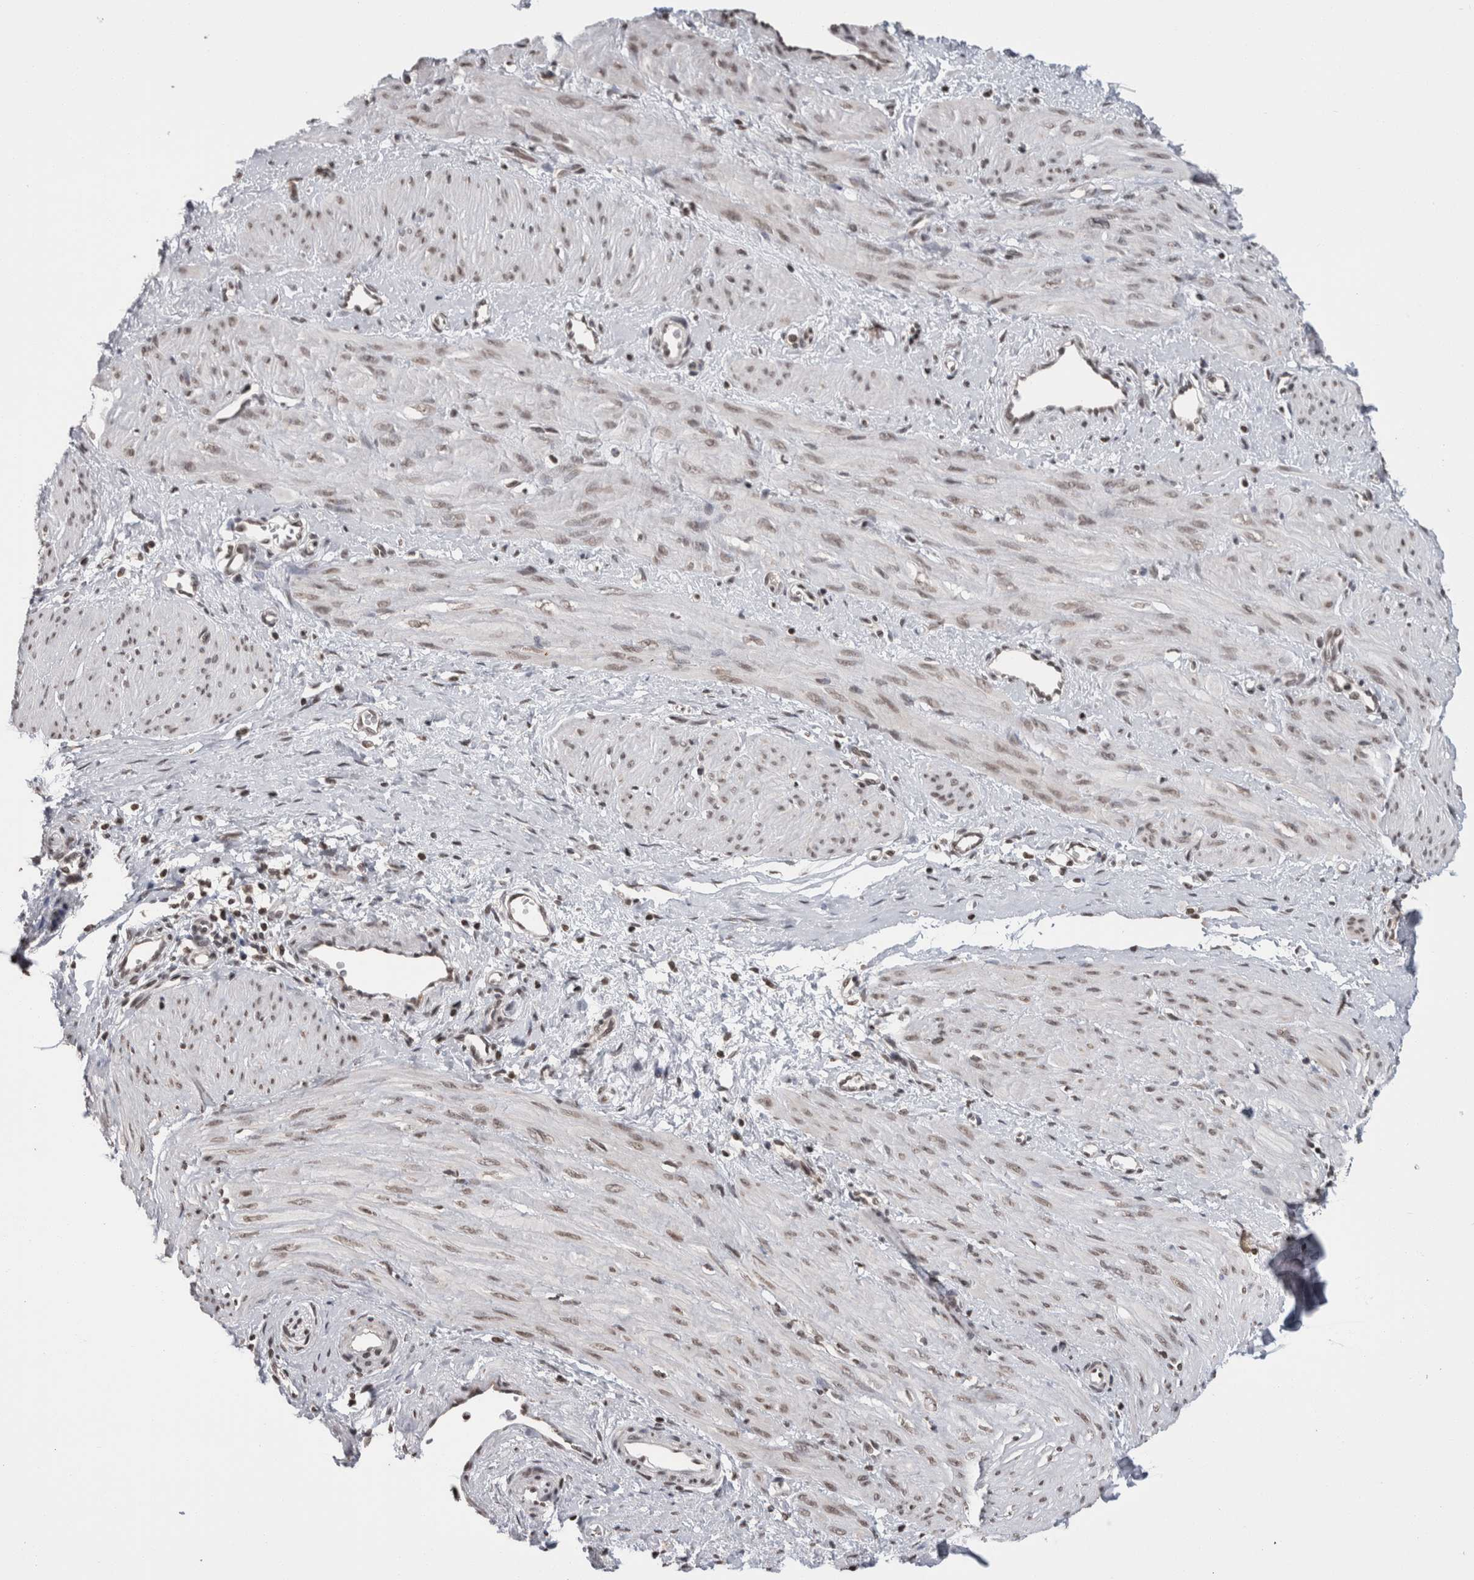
{"staining": {"intensity": "weak", "quantity": "25%-75%", "location": "nuclear"}, "tissue": "smooth muscle", "cell_type": "Smooth muscle cells", "image_type": "normal", "snomed": [{"axis": "morphology", "description": "Normal tissue, NOS"}, {"axis": "topography", "description": "Endometrium"}], "caption": "A brown stain shows weak nuclear expression of a protein in smooth muscle cells of unremarkable human smooth muscle. (DAB IHC, brown staining for protein, blue staining for nuclei).", "gene": "ZBTB11", "patient": {"sex": "female", "age": 33}}